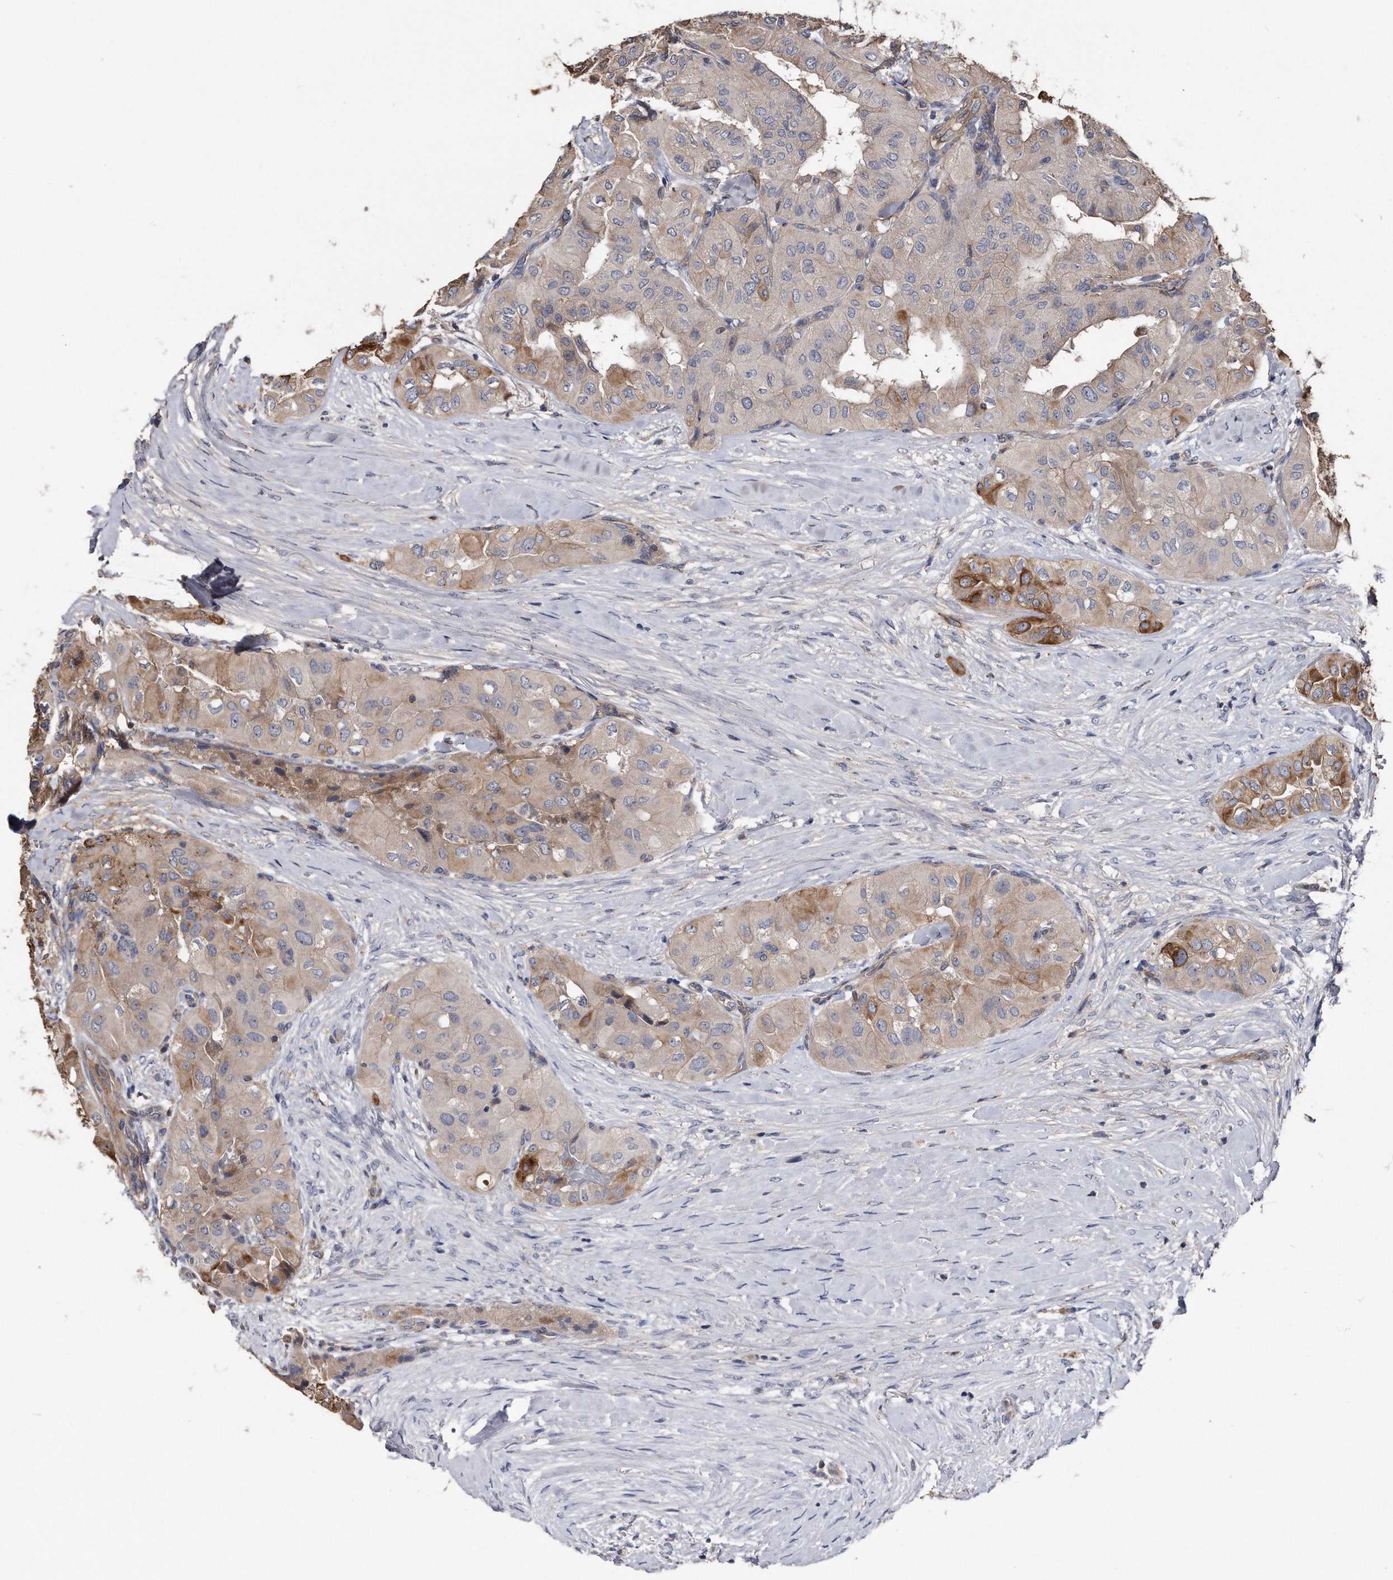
{"staining": {"intensity": "moderate", "quantity": "<25%", "location": "cytoplasmic/membranous"}, "tissue": "thyroid cancer", "cell_type": "Tumor cells", "image_type": "cancer", "snomed": [{"axis": "morphology", "description": "Papillary adenocarcinoma, NOS"}, {"axis": "topography", "description": "Thyroid gland"}], "caption": "Papillary adenocarcinoma (thyroid) stained with DAB (3,3'-diaminobenzidine) immunohistochemistry (IHC) shows low levels of moderate cytoplasmic/membranous positivity in approximately <25% of tumor cells. (DAB IHC with brightfield microscopy, high magnification).", "gene": "KCND3", "patient": {"sex": "female", "age": 59}}